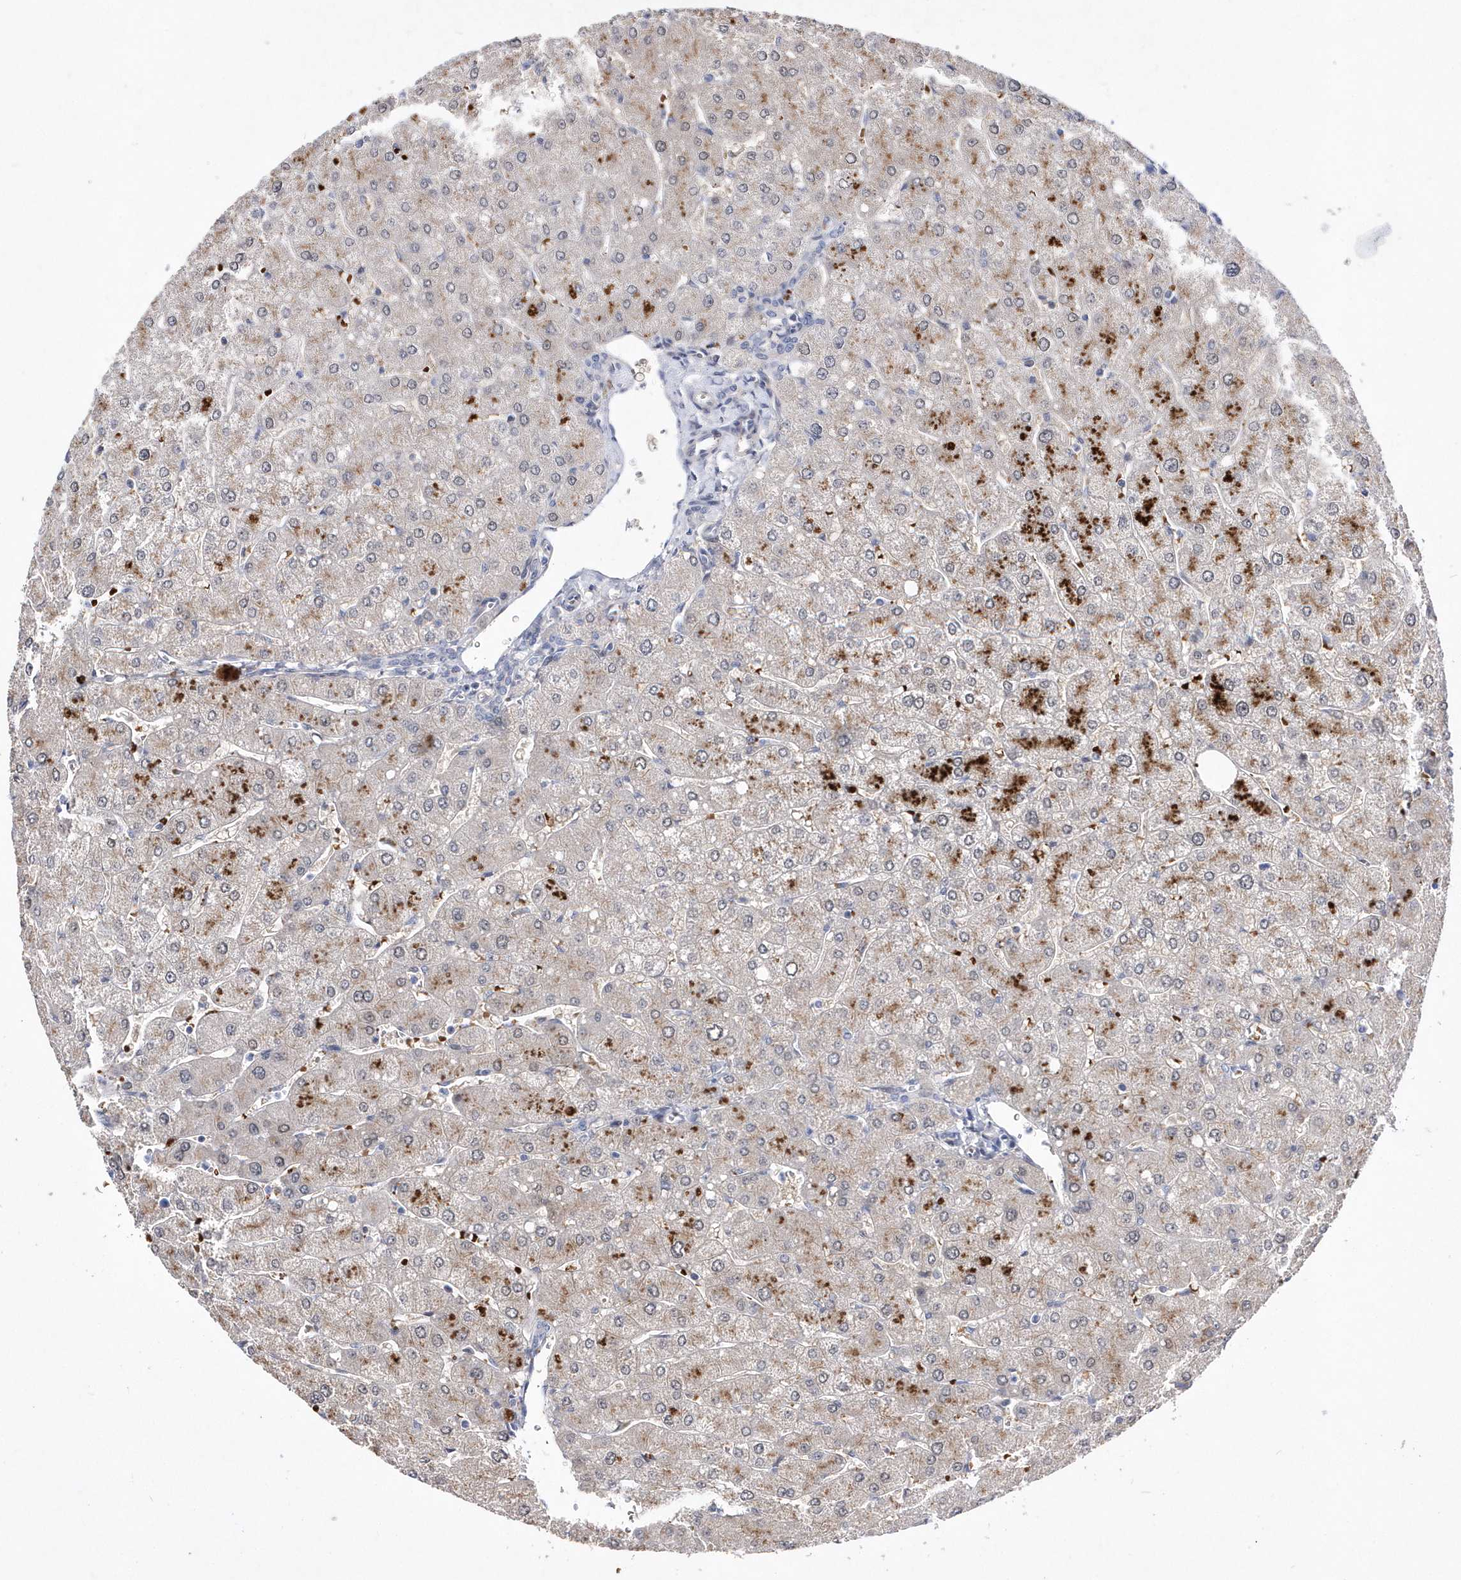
{"staining": {"intensity": "negative", "quantity": "none", "location": "none"}, "tissue": "liver", "cell_type": "Cholangiocytes", "image_type": "normal", "snomed": [{"axis": "morphology", "description": "Normal tissue, NOS"}, {"axis": "topography", "description": "Liver"}], "caption": "Cholangiocytes show no significant expression in unremarkable liver.", "gene": "ZNF875", "patient": {"sex": "male", "age": 55}}